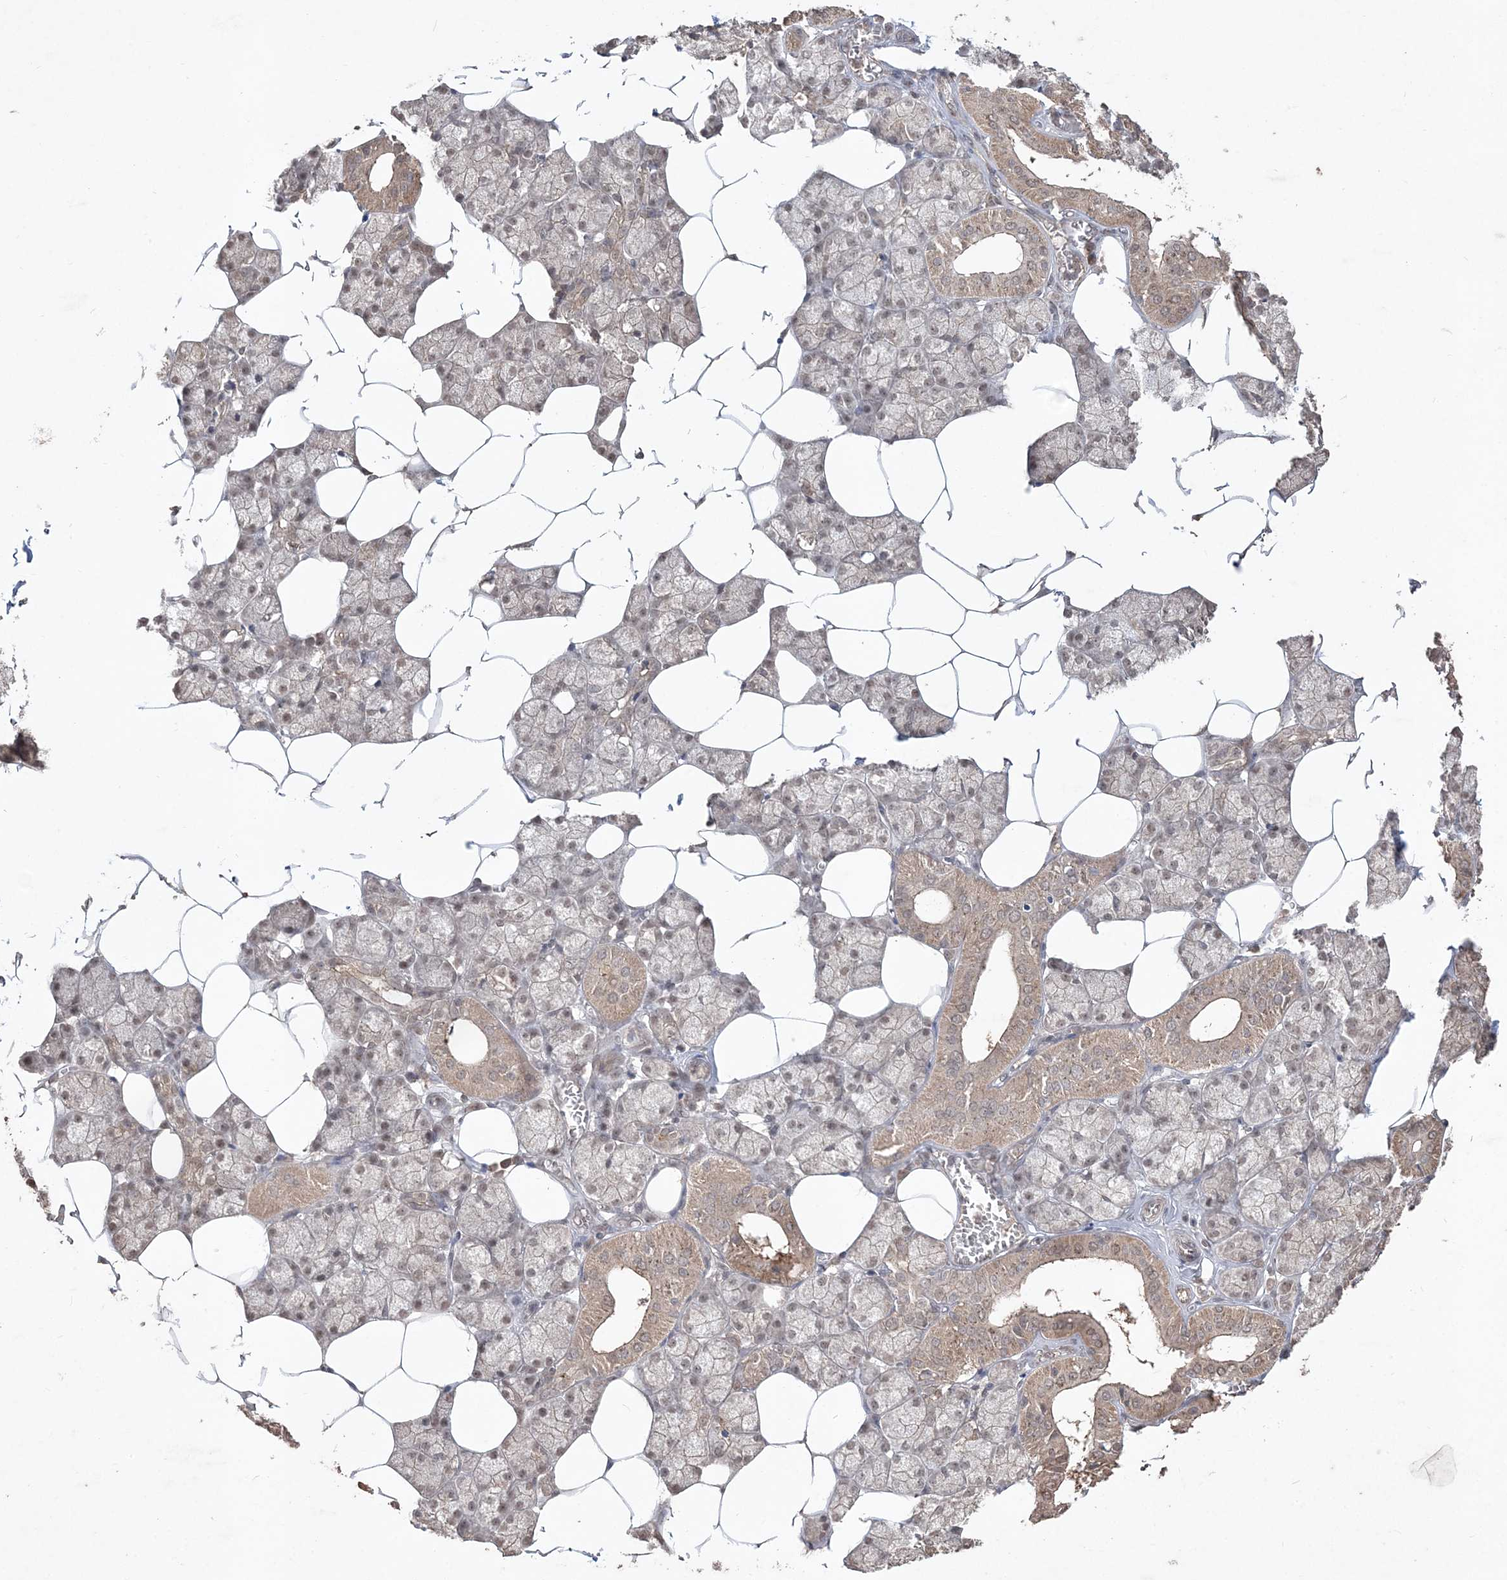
{"staining": {"intensity": "moderate", "quantity": "25%-75%", "location": "cytoplasmic/membranous,nuclear"}, "tissue": "salivary gland", "cell_type": "Glandular cells", "image_type": "normal", "snomed": [{"axis": "morphology", "description": "Normal tissue, NOS"}, {"axis": "topography", "description": "Salivary gland"}], "caption": "Human salivary gland stained for a protein (brown) shows moderate cytoplasmic/membranous,nuclear positive expression in about 25%-75% of glandular cells.", "gene": "EHHADH", "patient": {"sex": "male", "age": 62}}